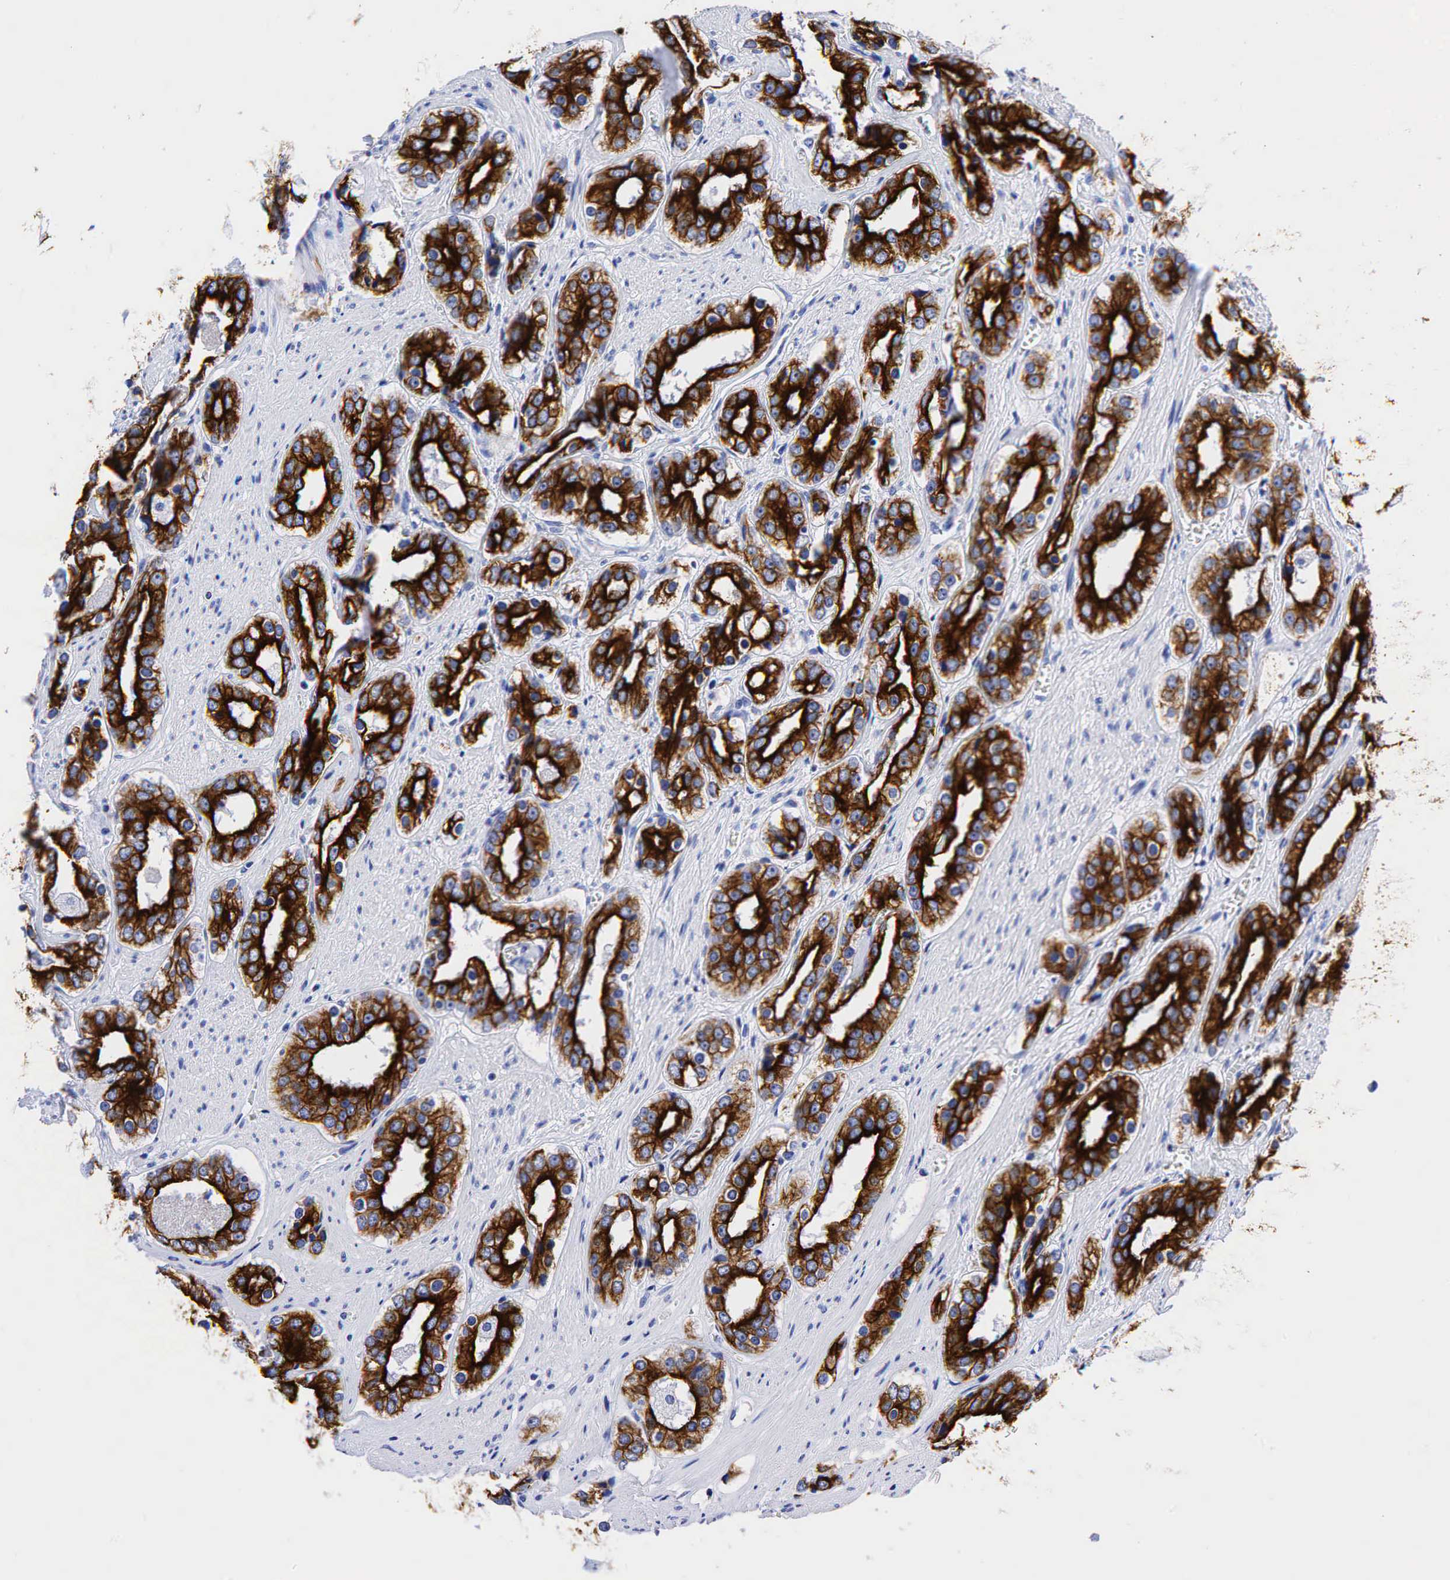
{"staining": {"intensity": "strong", "quantity": ">75%", "location": "cytoplasmic/membranous"}, "tissue": "prostate cancer", "cell_type": "Tumor cells", "image_type": "cancer", "snomed": [{"axis": "morphology", "description": "Adenocarcinoma, Medium grade"}, {"axis": "topography", "description": "Prostate"}], "caption": "IHC image of neoplastic tissue: human adenocarcinoma (medium-grade) (prostate) stained using IHC reveals high levels of strong protein expression localized specifically in the cytoplasmic/membranous of tumor cells, appearing as a cytoplasmic/membranous brown color.", "gene": "KRT18", "patient": {"sex": "male", "age": 73}}